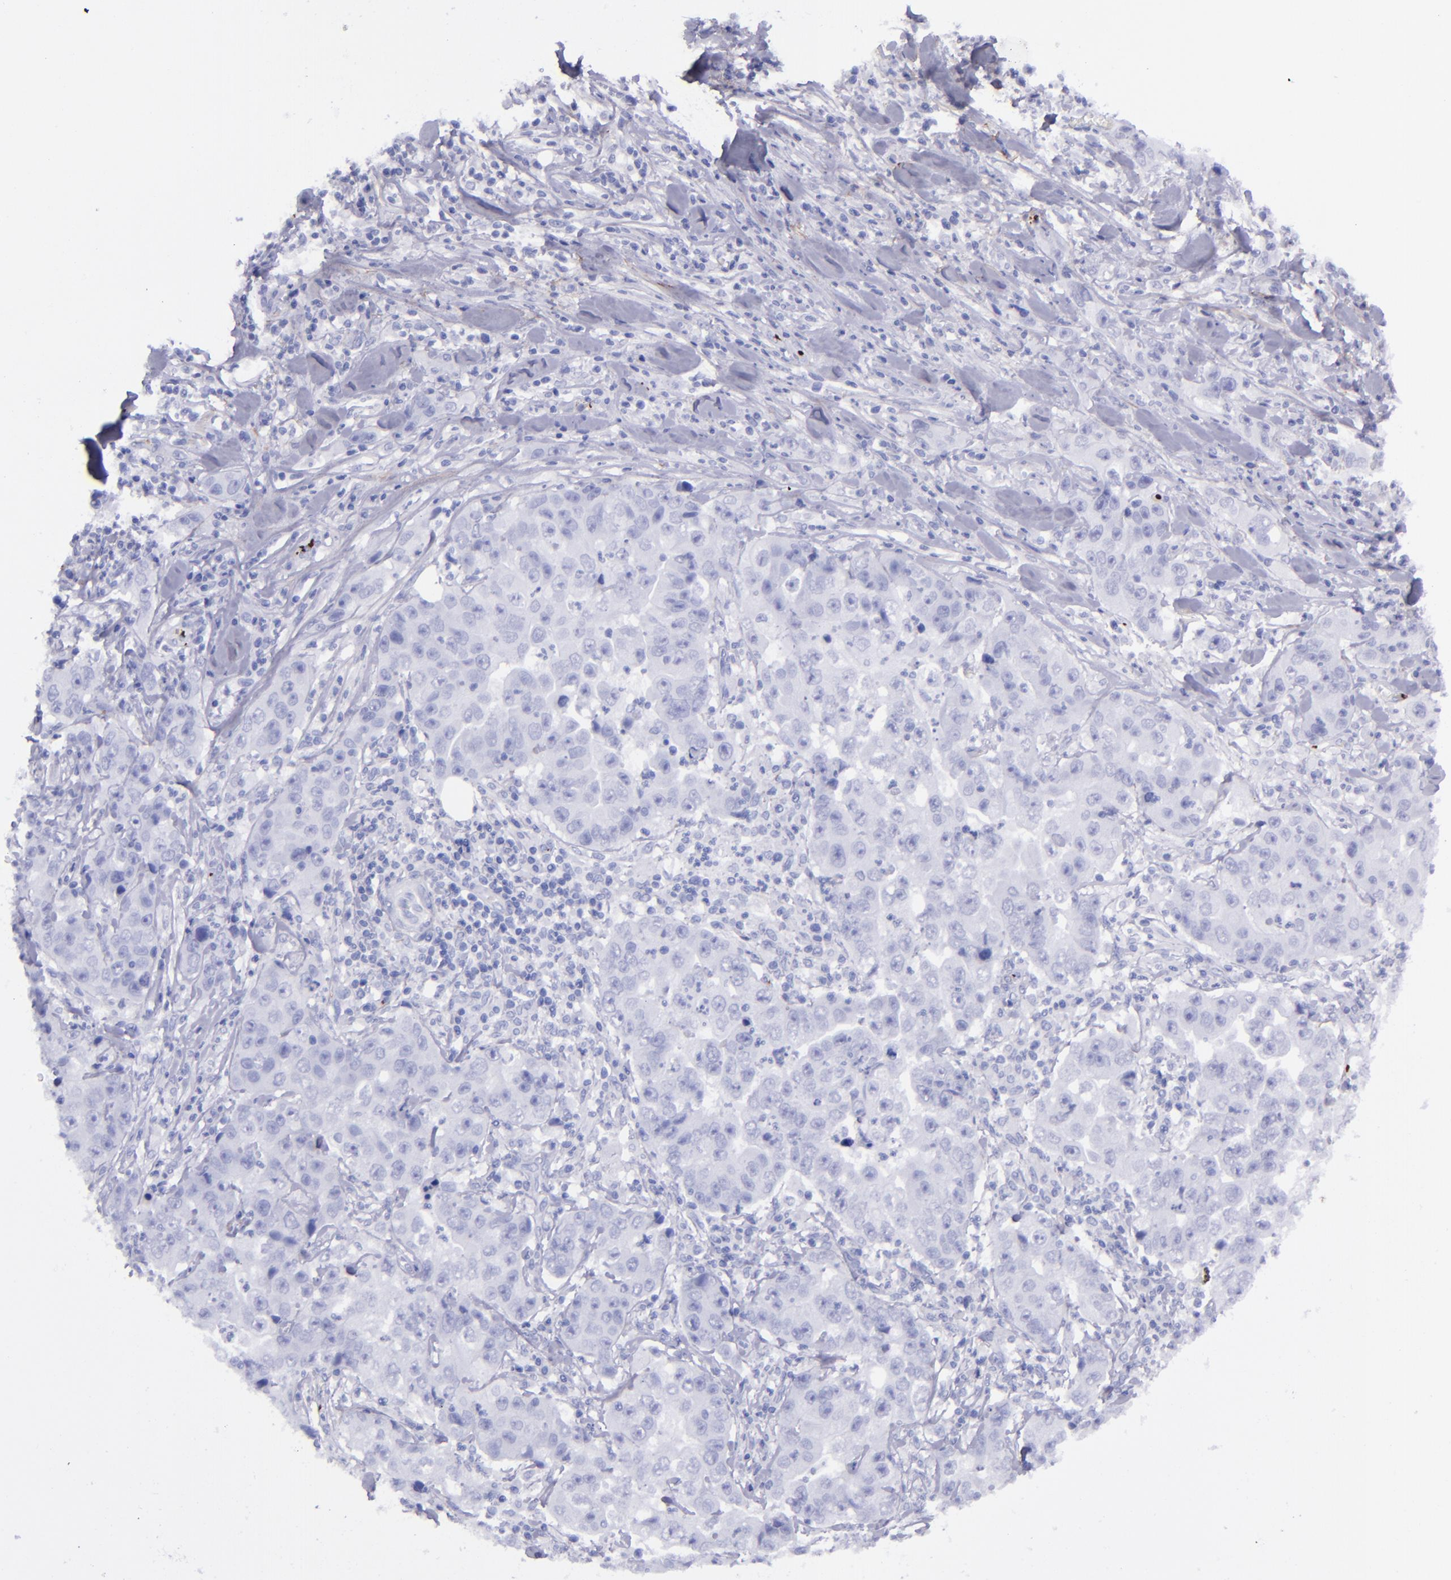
{"staining": {"intensity": "negative", "quantity": "none", "location": "none"}, "tissue": "lung cancer", "cell_type": "Tumor cells", "image_type": "cancer", "snomed": [{"axis": "morphology", "description": "Squamous cell carcinoma, NOS"}, {"axis": "topography", "description": "Lung"}], "caption": "IHC of human lung cancer displays no positivity in tumor cells.", "gene": "EFCAB13", "patient": {"sex": "male", "age": 64}}